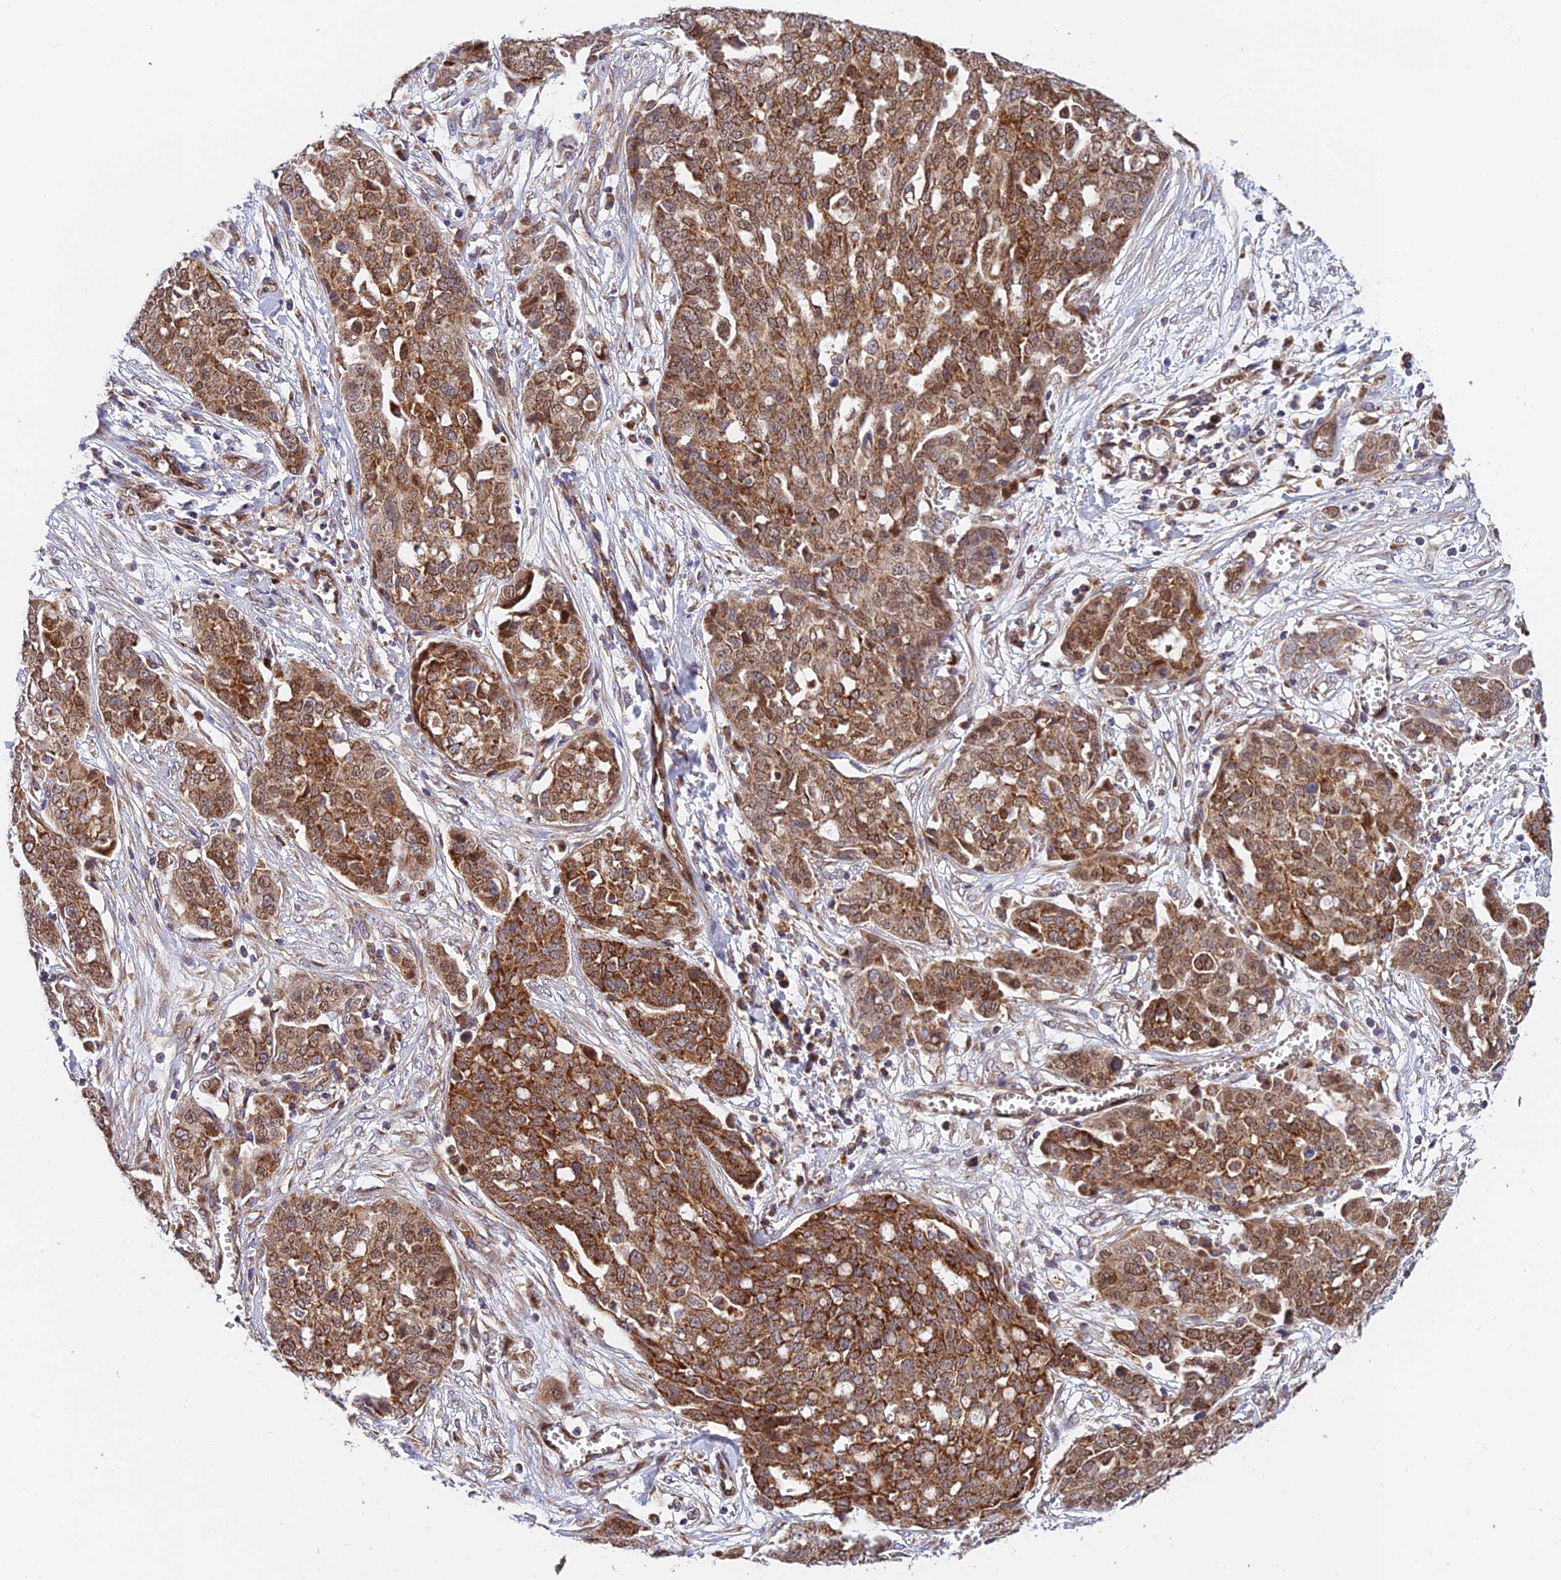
{"staining": {"intensity": "moderate", "quantity": ">75%", "location": "cytoplasmic/membranous"}, "tissue": "ovarian cancer", "cell_type": "Tumor cells", "image_type": "cancer", "snomed": [{"axis": "morphology", "description": "Cystadenocarcinoma, serous, NOS"}, {"axis": "topography", "description": "Soft tissue"}, {"axis": "topography", "description": "Ovary"}], "caption": "DAB immunohistochemical staining of human ovarian cancer shows moderate cytoplasmic/membranous protein expression in about >75% of tumor cells.", "gene": "PODNL1", "patient": {"sex": "female", "age": 57}}